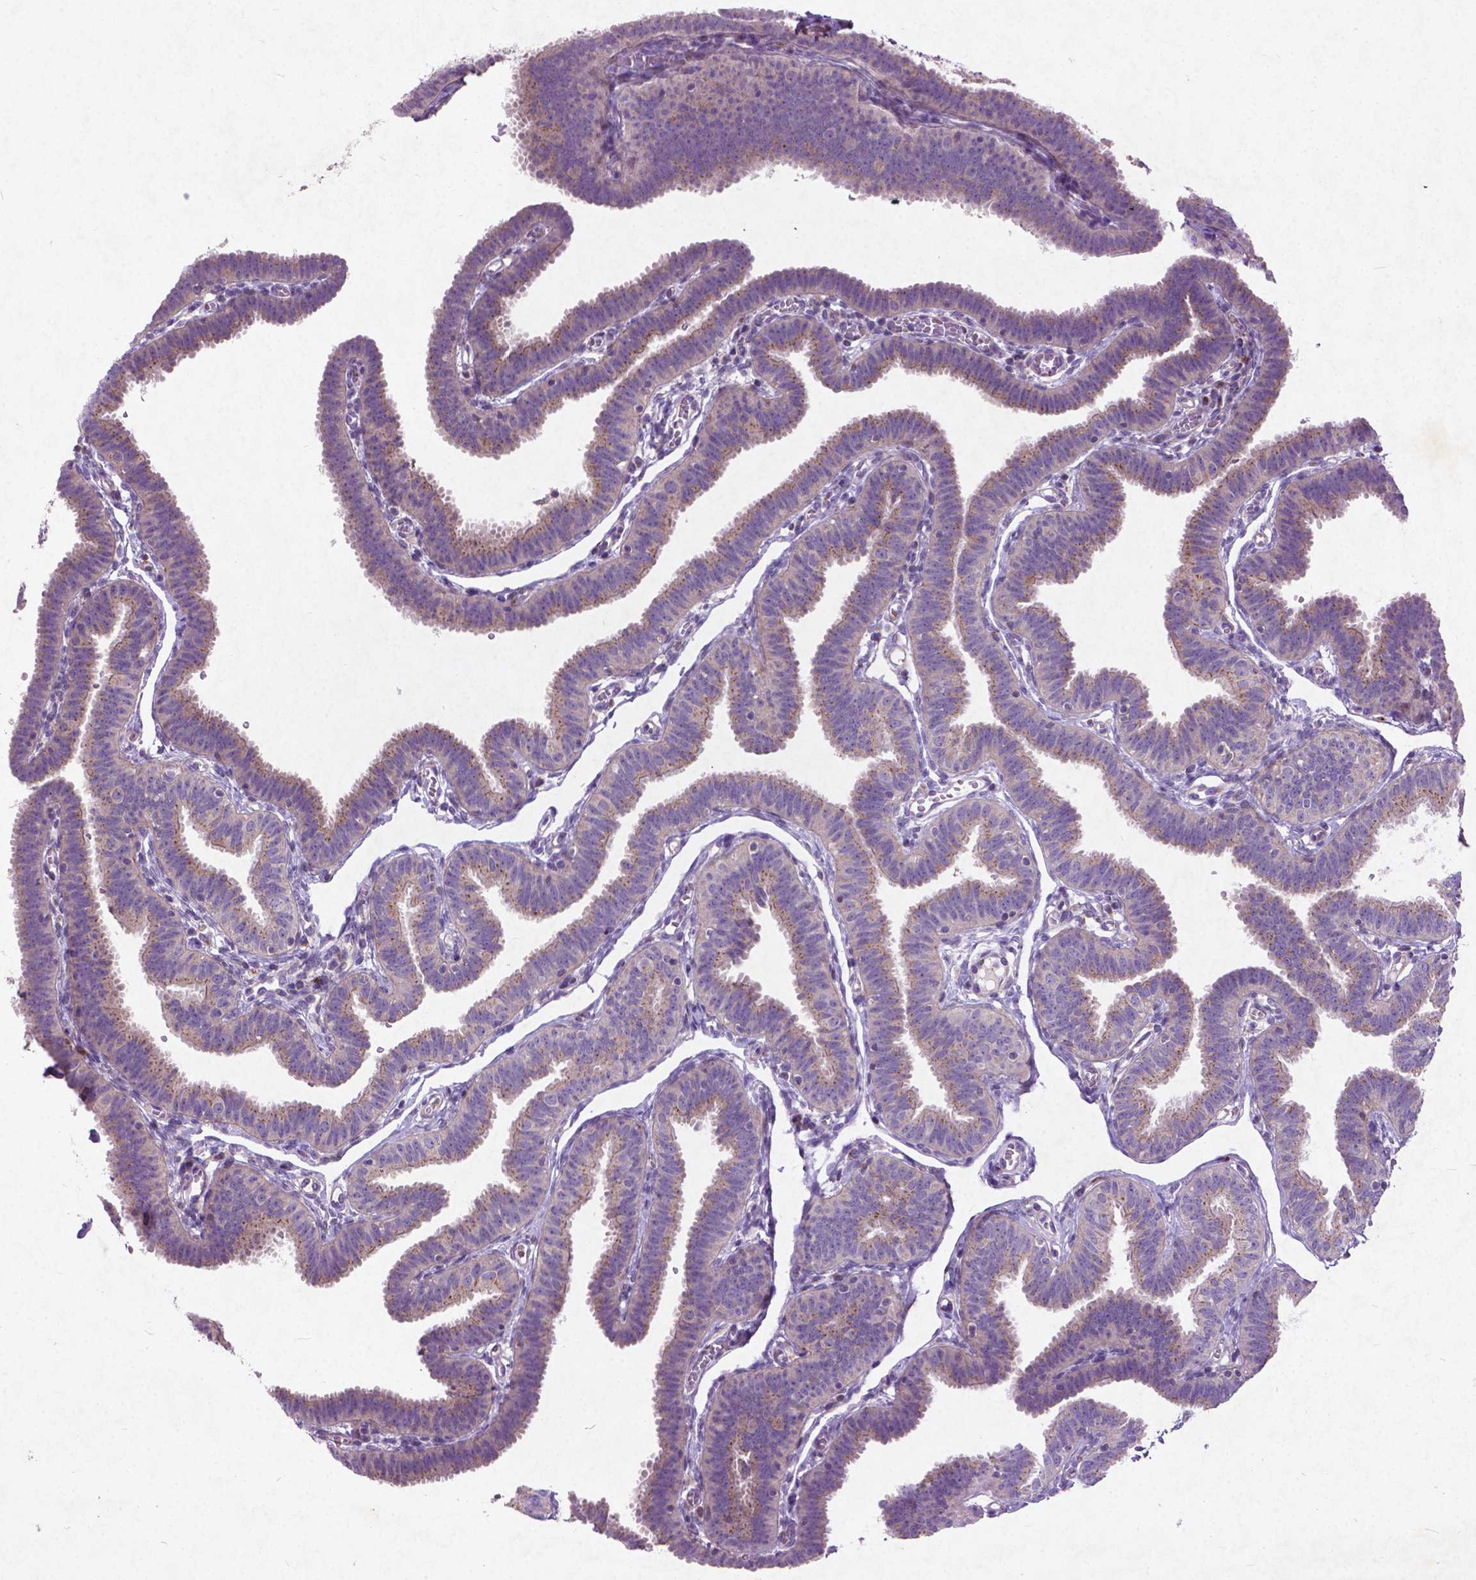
{"staining": {"intensity": "weak", "quantity": "25%-75%", "location": "cytoplasmic/membranous"}, "tissue": "fallopian tube", "cell_type": "Glandular cells", "image_type": "normal", "snomed": [{"axis": "morphology", "description": "Normal tissue, NOS"}, {"axis": "topography", "description": "Fallopian tube"}], "caption": "This micrograph reveals immunohistochemistry (IHC) staining of normal fallopian tube, with low weak cytoplasmic/membranous expression in approximately 25%-75% of glandular cells.", "gene": "ATG4D", "patient": {"sex": "female", "age": 25}}